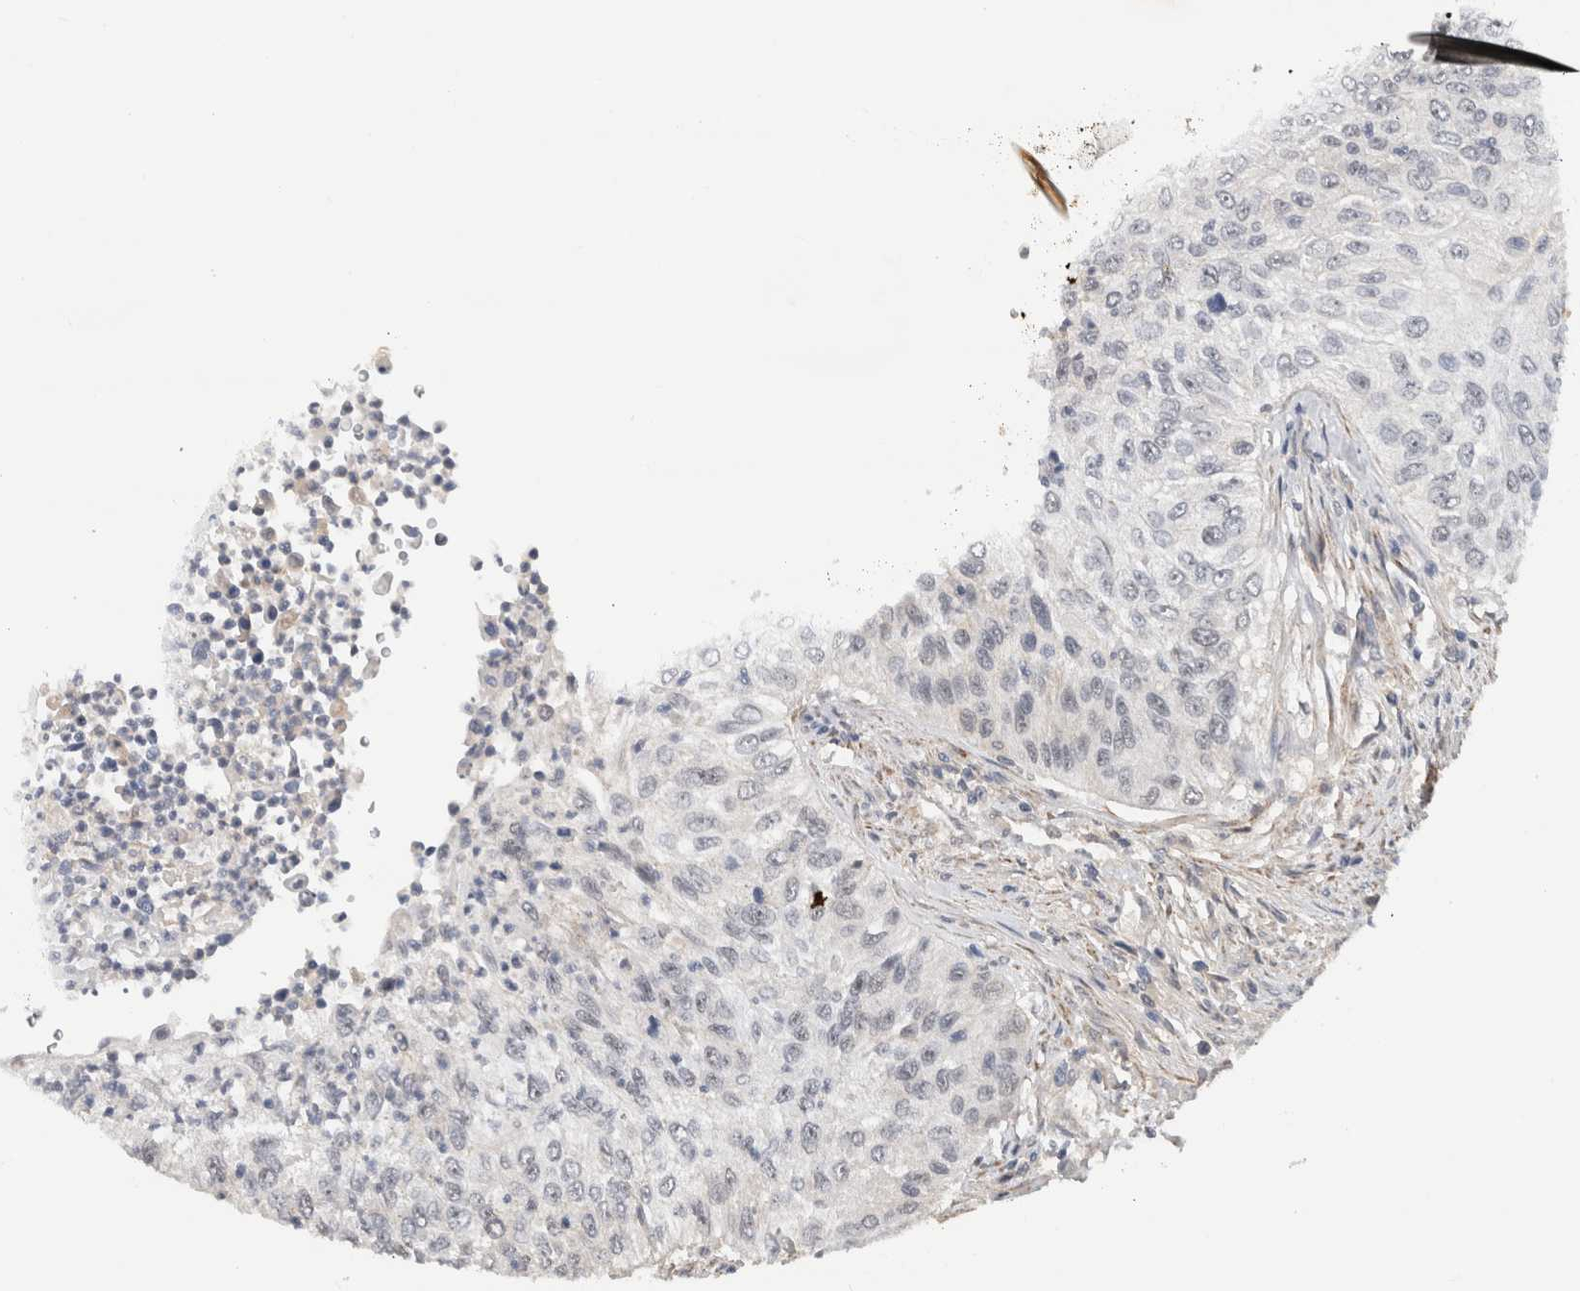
{"staining": {"intensity": "negative", "quantity": "none", "location": "none"}, "tissue": "urothelial cancer", "cell_type": "Tumor cells", "image_type": "cancer", "snomed": [{"axis": "morphology", "description": "Urothelial carcinoma, High grade"}, {"axis": "topography", "description": "Urinary bladder"}], "caption": "Urothelial cancer stained for a protein using immunohistochemistry (IHC) shows no staining tumor cells.", "gene": "HCN3", "patient": {"sex": "female", "age": 60}}